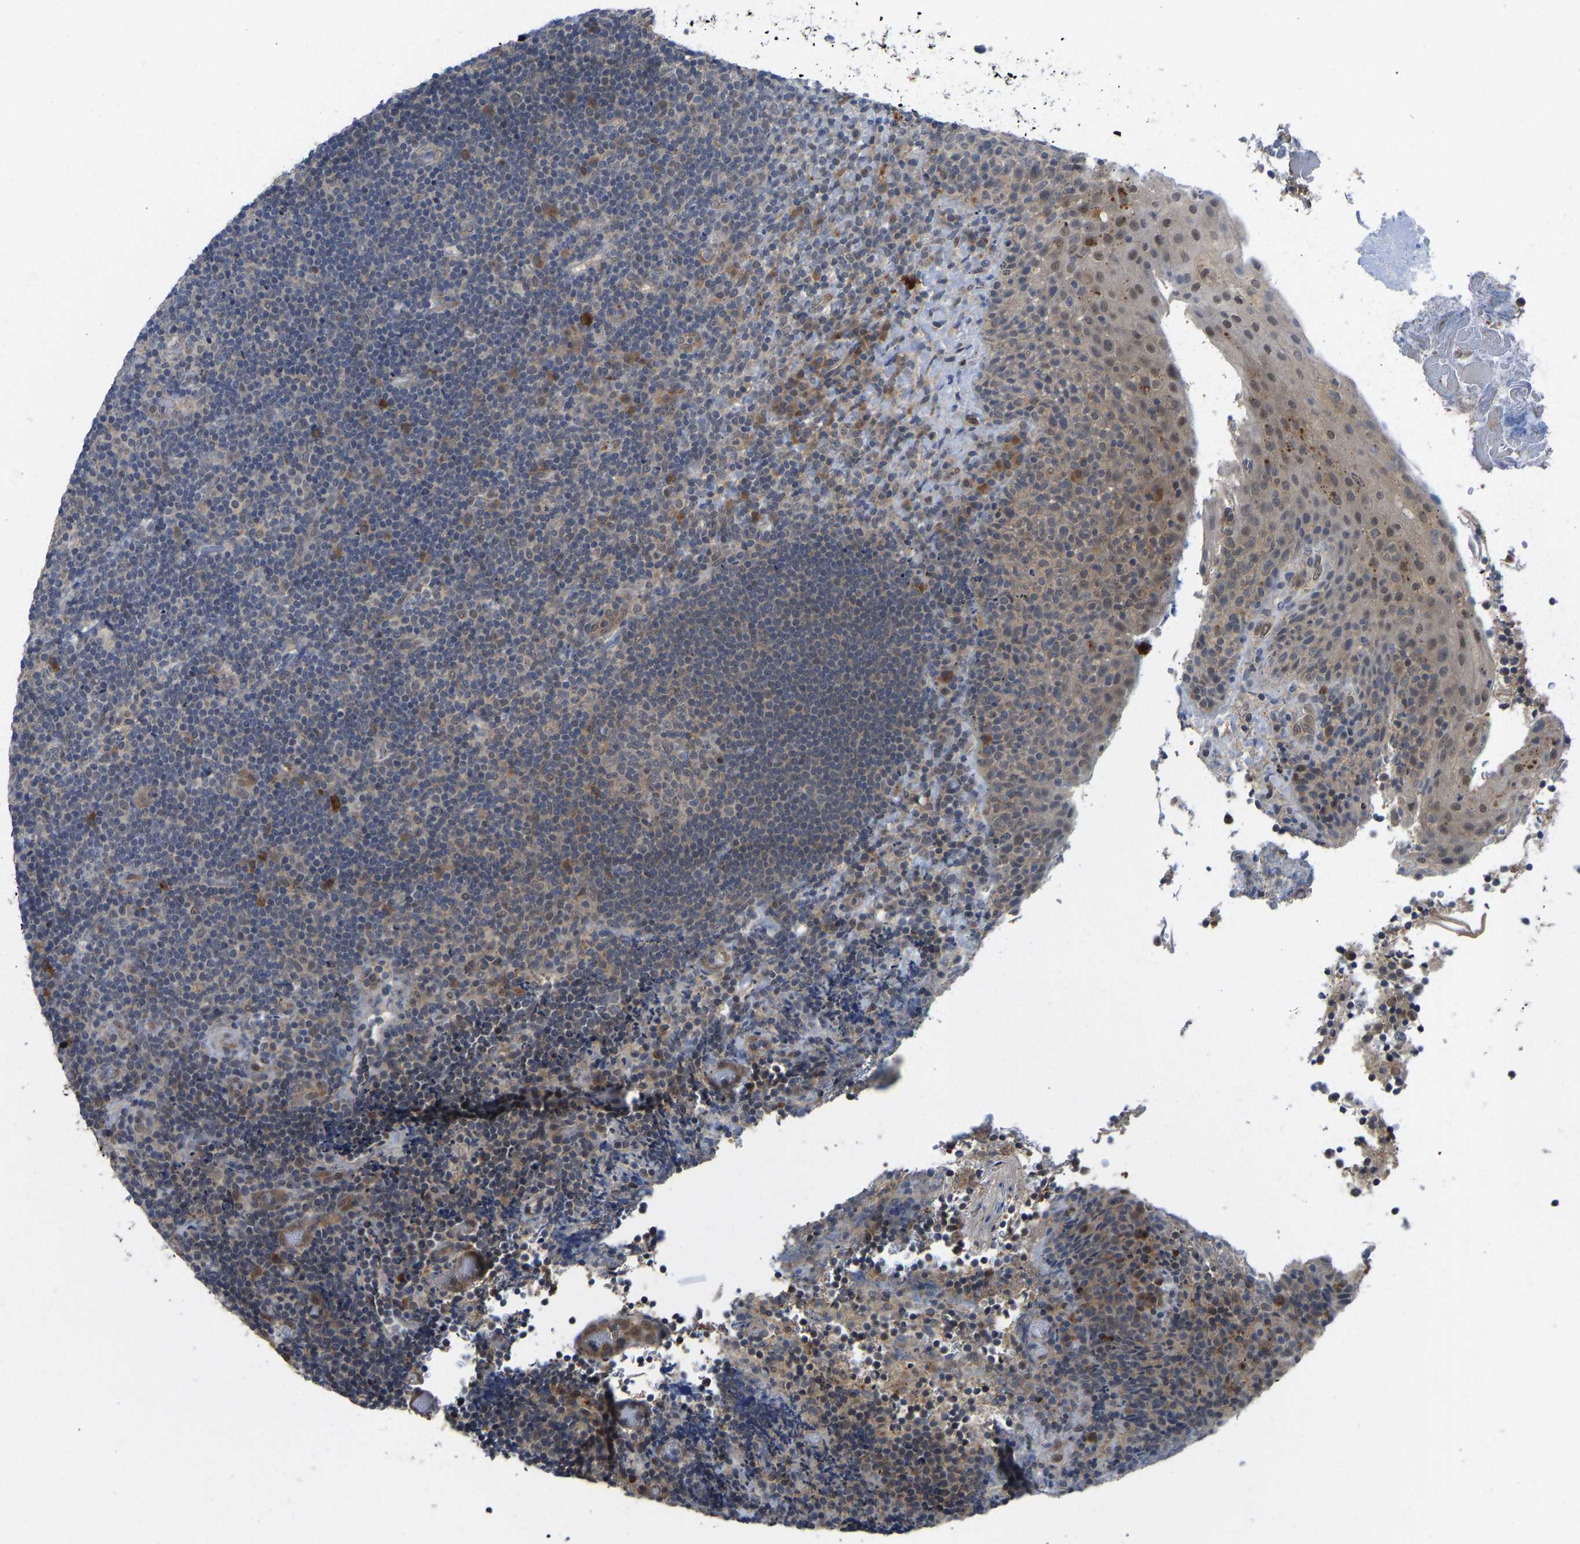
{"staining": {"intensity": "weak", "quantity": "25%-75%", "location": "cytoplasmic/membranous,nuclear"}, "tissue": "lymphoma", "cell_type": "Tumor cells", "image_type": "cancer", "snomed": [{"axis": "morphology", "description": "Malignant lymphoma, non-Hodgkin's type, High grade"}, {"axis": "topography", "description": "Tonsil"}], "caption": "High-grade malignant lymphoma, non-Hodgkin's type stained for a protein (brown) demonstrates weak cytoplasmic/membranous and nuclear positive positivity in approximately 25%-75% of tumor cells.", "gene": "ZNF251", "patient": {"sex": "female", "age": 36}}